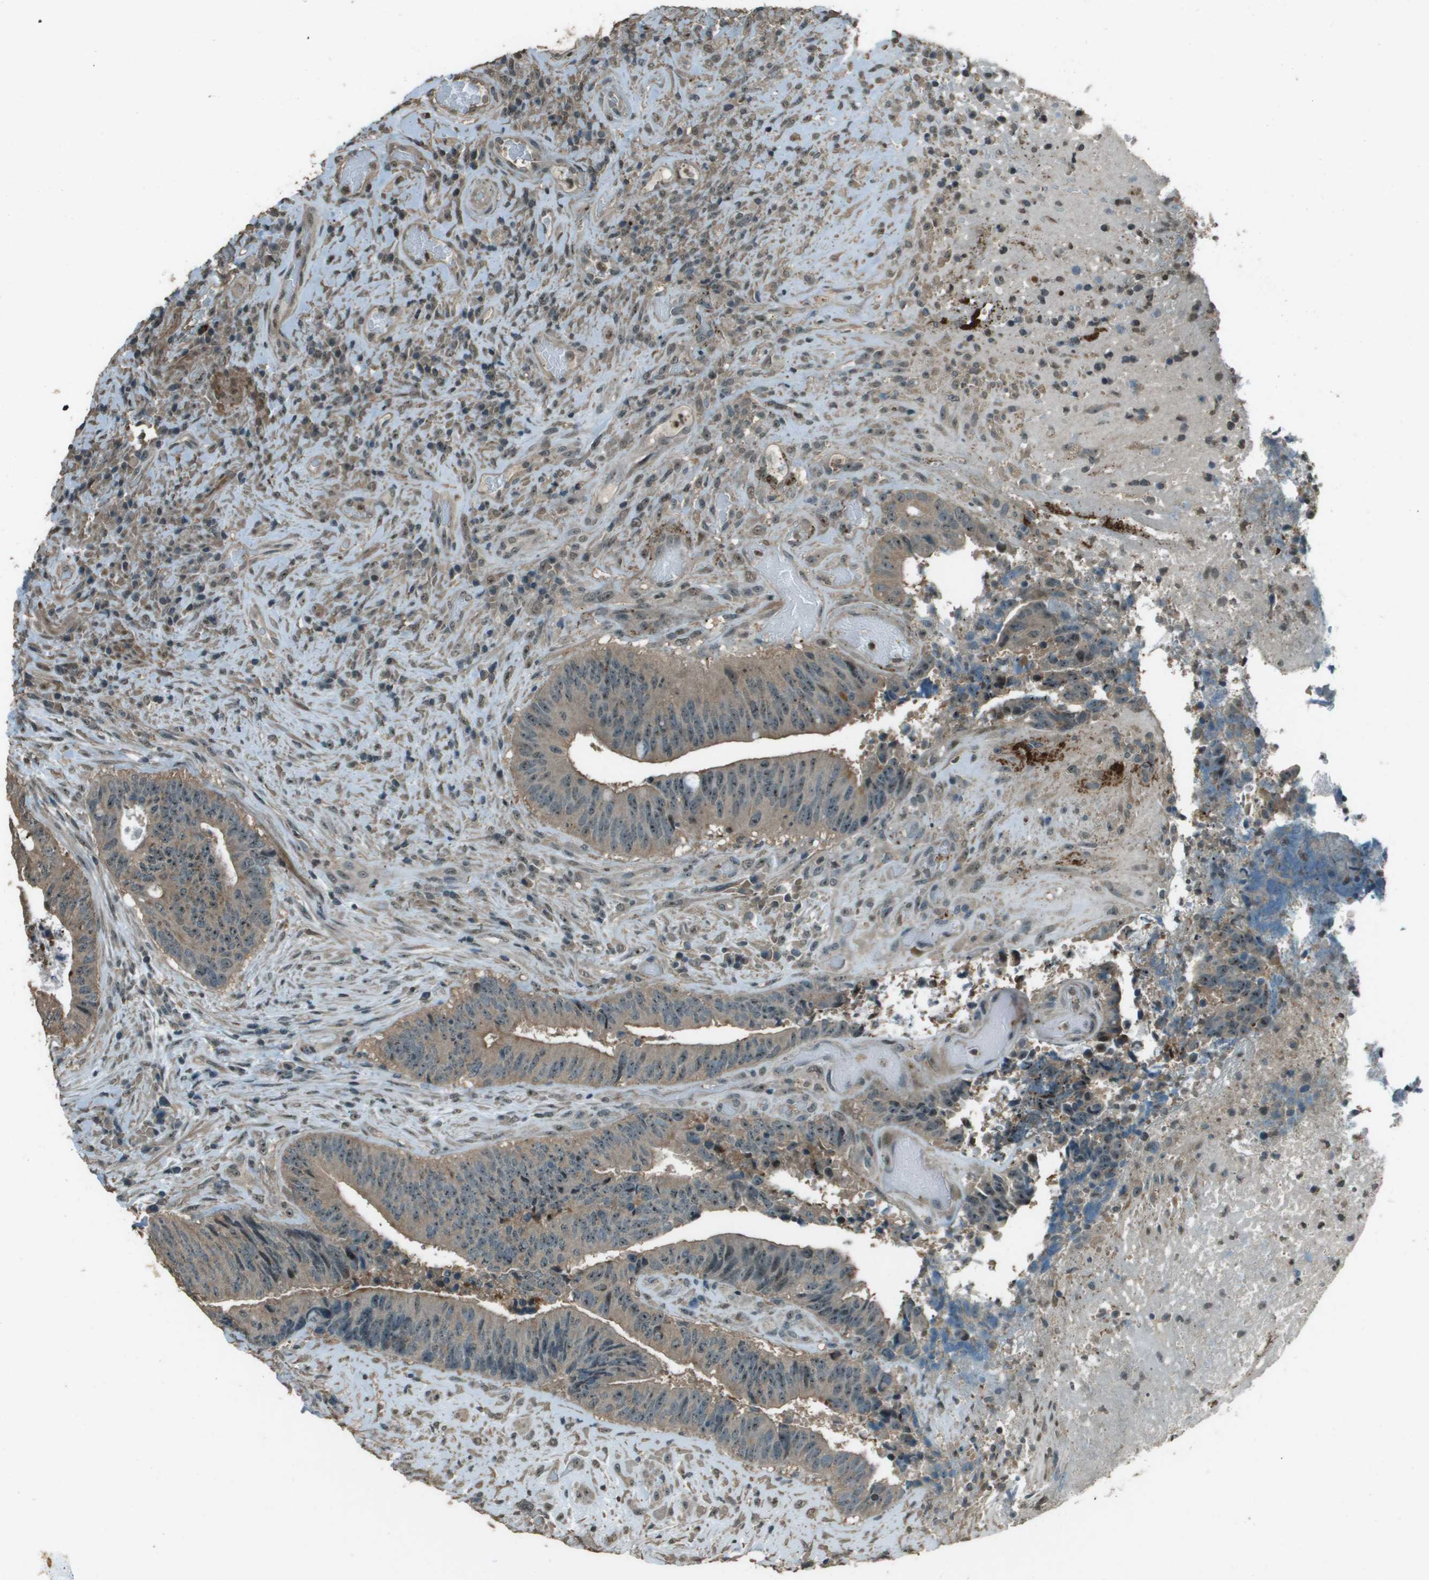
{"staining": {"intensity": "weak", "quantity": ">75%", "location": "cytoplasmic/membranous"}, "tissue": "colorectal cancer", "cell_type": "Tumor cells", "image_type": "cancer", "snomed": [{"axis": "morphology", "description": "Adenocarcinoma, NOS"}, {"axis": "topography", "description": "Rectum"}], "caption": "Immunohistochemistry (IHC) (DAB) staining of colorectal adenocarcinoma demonstrates weak cytoplasmic/membranous protein expression in approximately >75% of tumor cells. (DAB IHC, brown staining for protein, blue staining for nuclei).", "gene": "SDC3", "patient": {"sex": "male", "age": 72}}